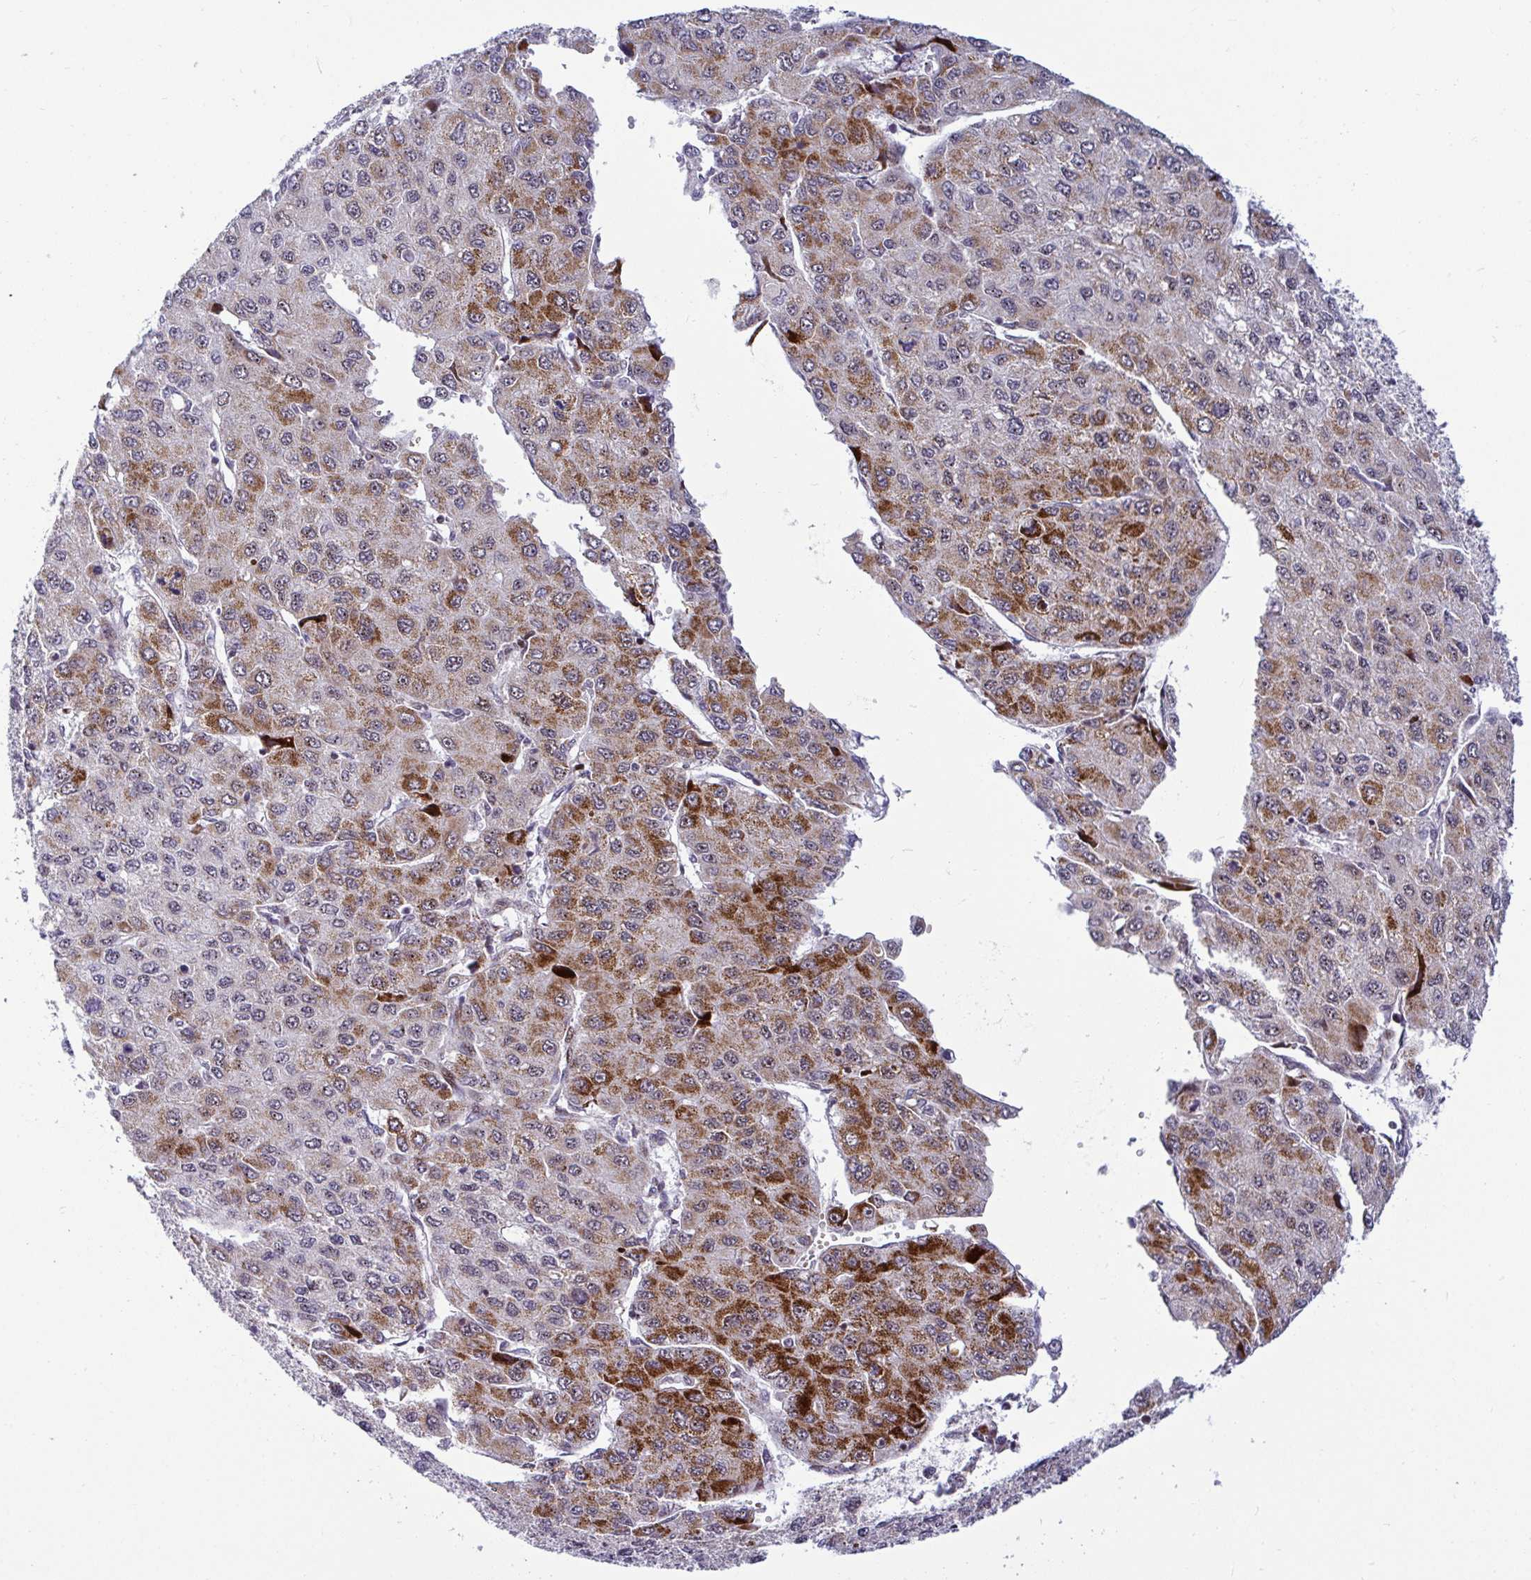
{"staining": {"intensity": "moderate", "quantity": ">75%", "location": "cytoplasmic/membranous"}, "tissue": "liver cancer", "cell_type": "Tumor cells", "image_type": "cancer", "snomed": [{"axis": "morphology", "description": "Carcinoma, Hepatocellular, NOS"}, {"axis": "topography", "description": "Liver"}], "caption": "Tumor cells exhibit medium levels of moderate cytoplasmic/membranous positivity in approximately >75% of cells in liver hepatocellular carcinoma. Using DAB (brown) and hematoxylin (blue) stains, captured at high magnification using brightfield microscopy.", "gene": "DZIP1", "patient": {"sex": "female", "age": 66}}